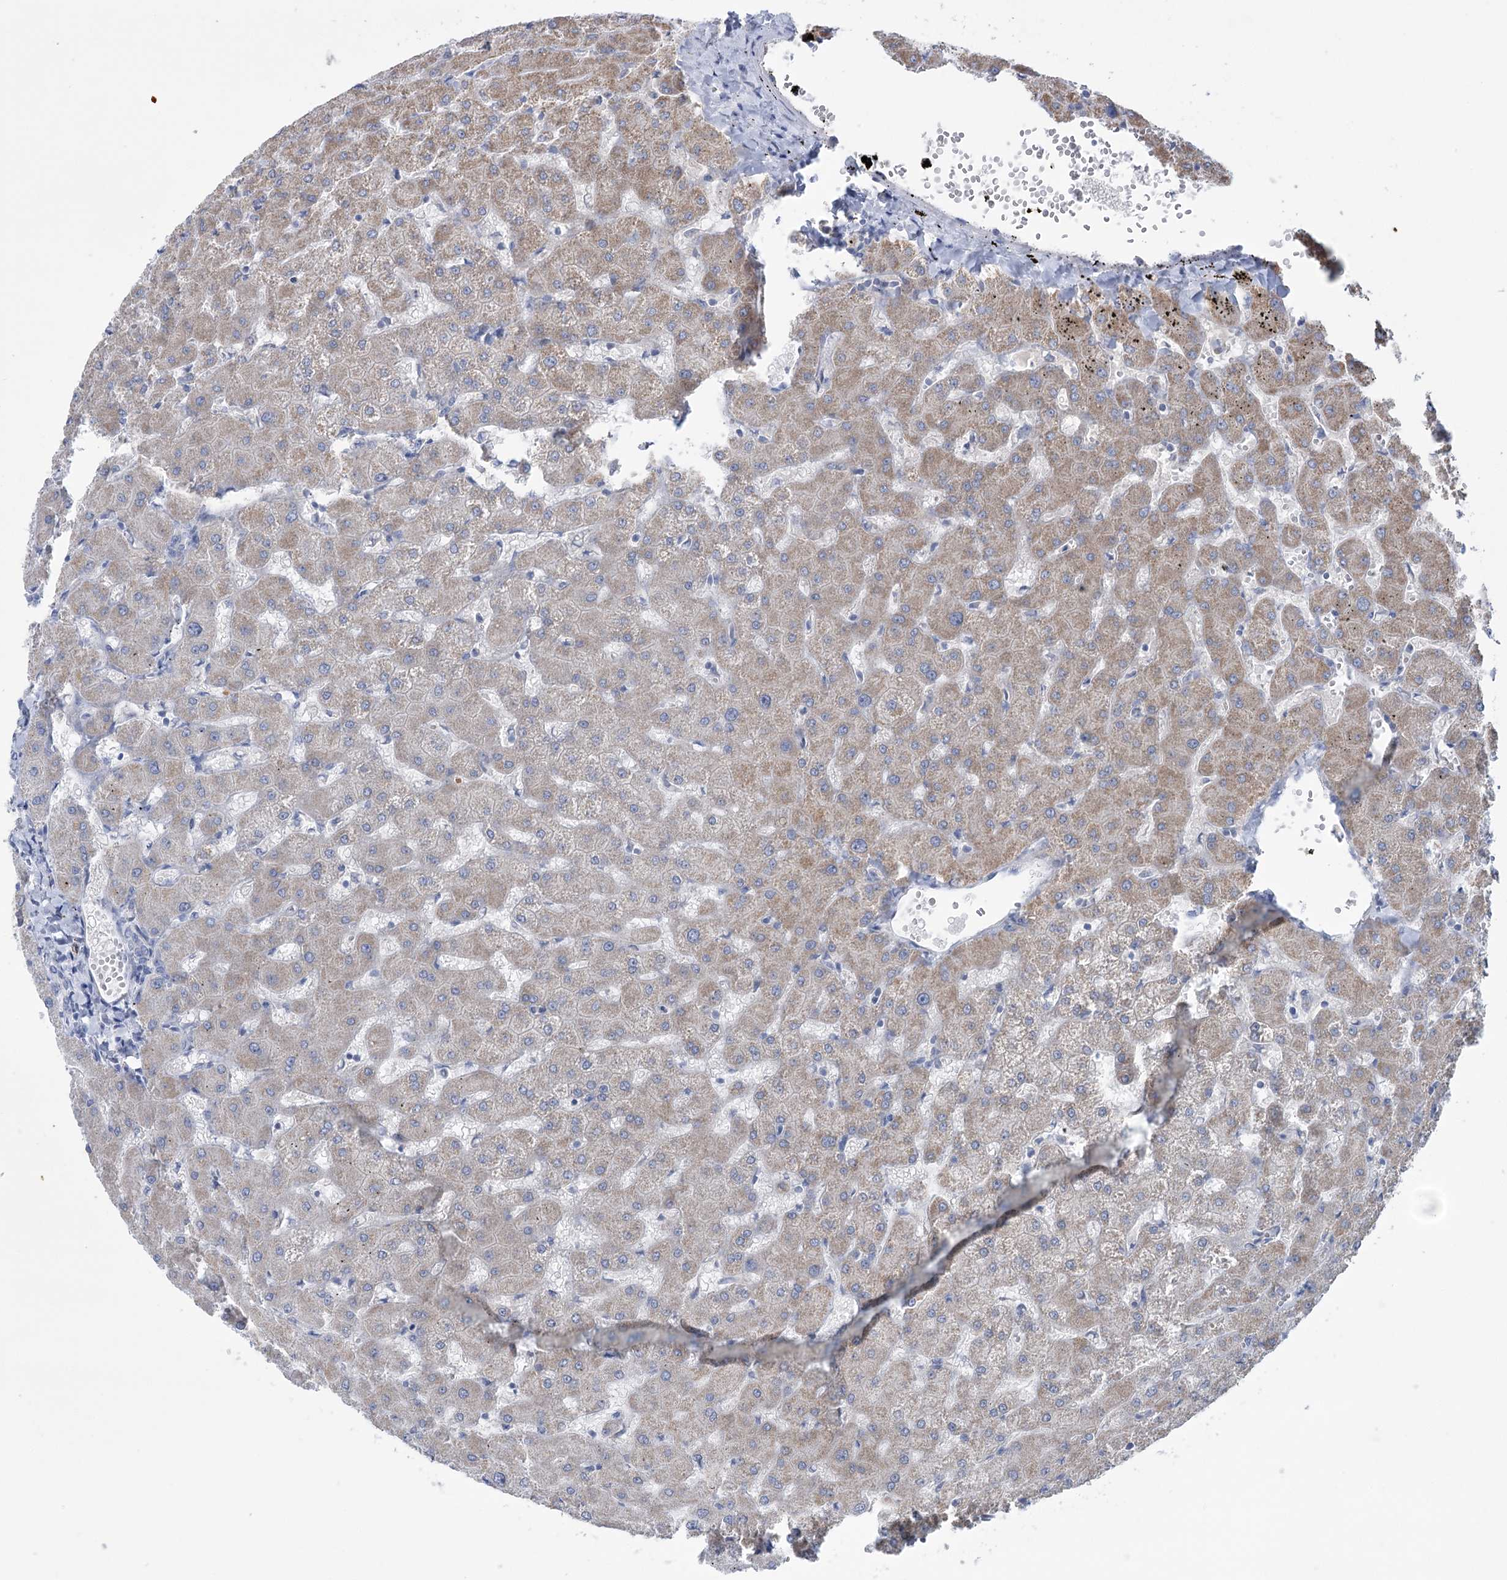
{"staining": {"intensity": "negative", "quantity": "none", "location": "none"}, "tissue": "liver", "cell_type": "Cholangiocytes", "image_type": "normal", "snomed": [{"axis": "morphology", "description": "Normal tissue, NOS"}, {"axis": "topography", "description": "Liver"}], "caption": "High magnification brightfield microscopy of unremarkable liver stained with DAB (3,3'-diaminobenzidine) (brown) and counterstained with hematoxylin (blue): cholangiocytes show no significant expression. (DAB (3,3'-diaminobenzidine) immunohistochemistry visualized using brightfield microscopy, high magnification).", "gene": "MTCH2", "patient": {"sex": "female", "age": 63}}